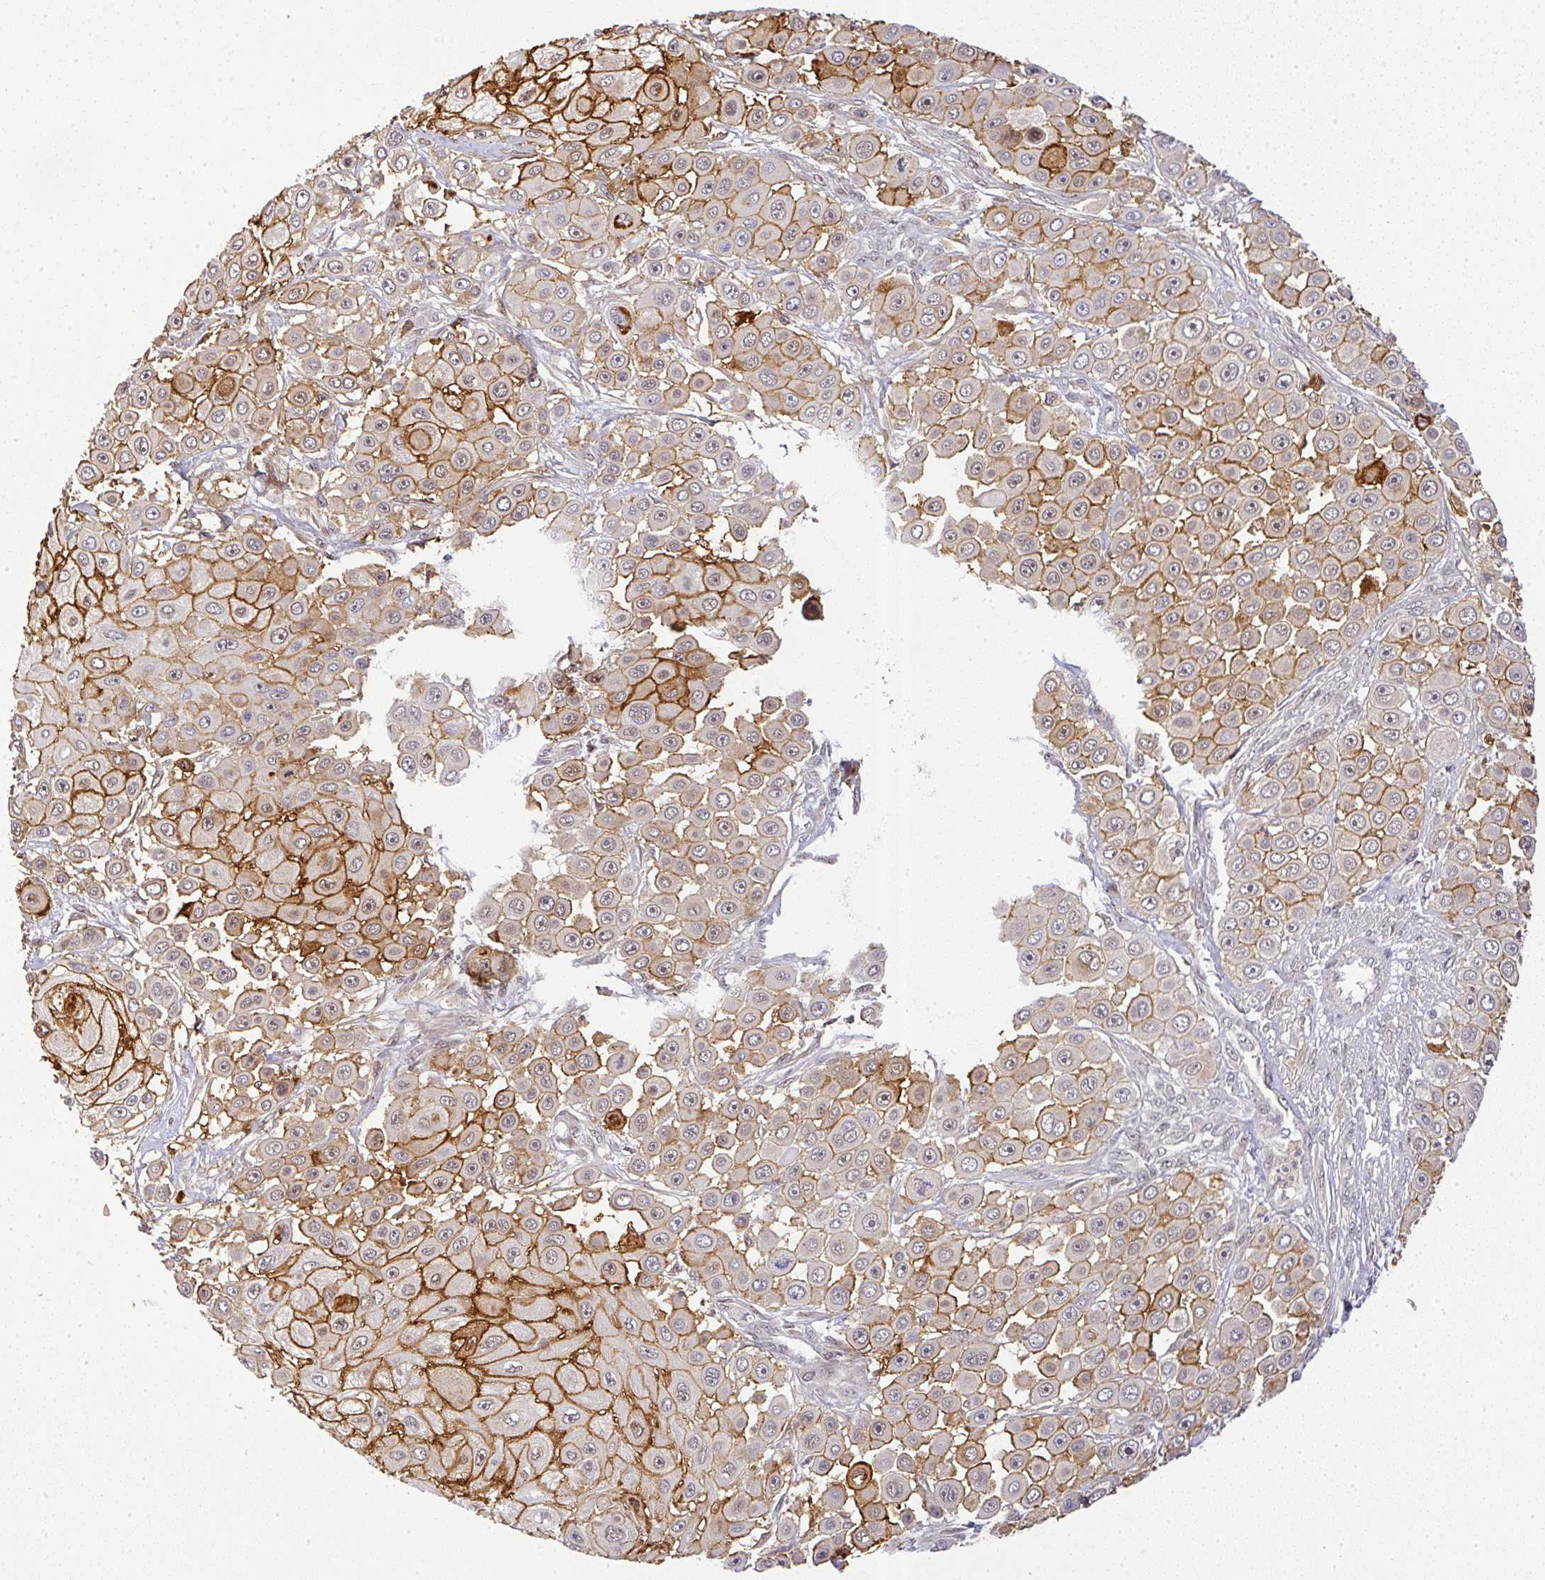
{"staining": {"intensity": "strong", "quantity": "25%-75%", "location": "cytoplasmic/membranous"}, "tissue": "skin cancer", "cell_type": "Tumor cells", "image_type": "cancer", "snomed": [{"axis": "morphology", "description": "Squamous cell carcinoma, NOS"}, {"axis": "topography", "description": "Skin"}], "caption": "A high amount of strong cytoplasmic/membranous expression is identified in approximately 25%-75% of tumor cells in squamous cell carcinoma (skin) tissue.", "gene": "FAM153A", "patient": {"sex": "male", "age": 67}}